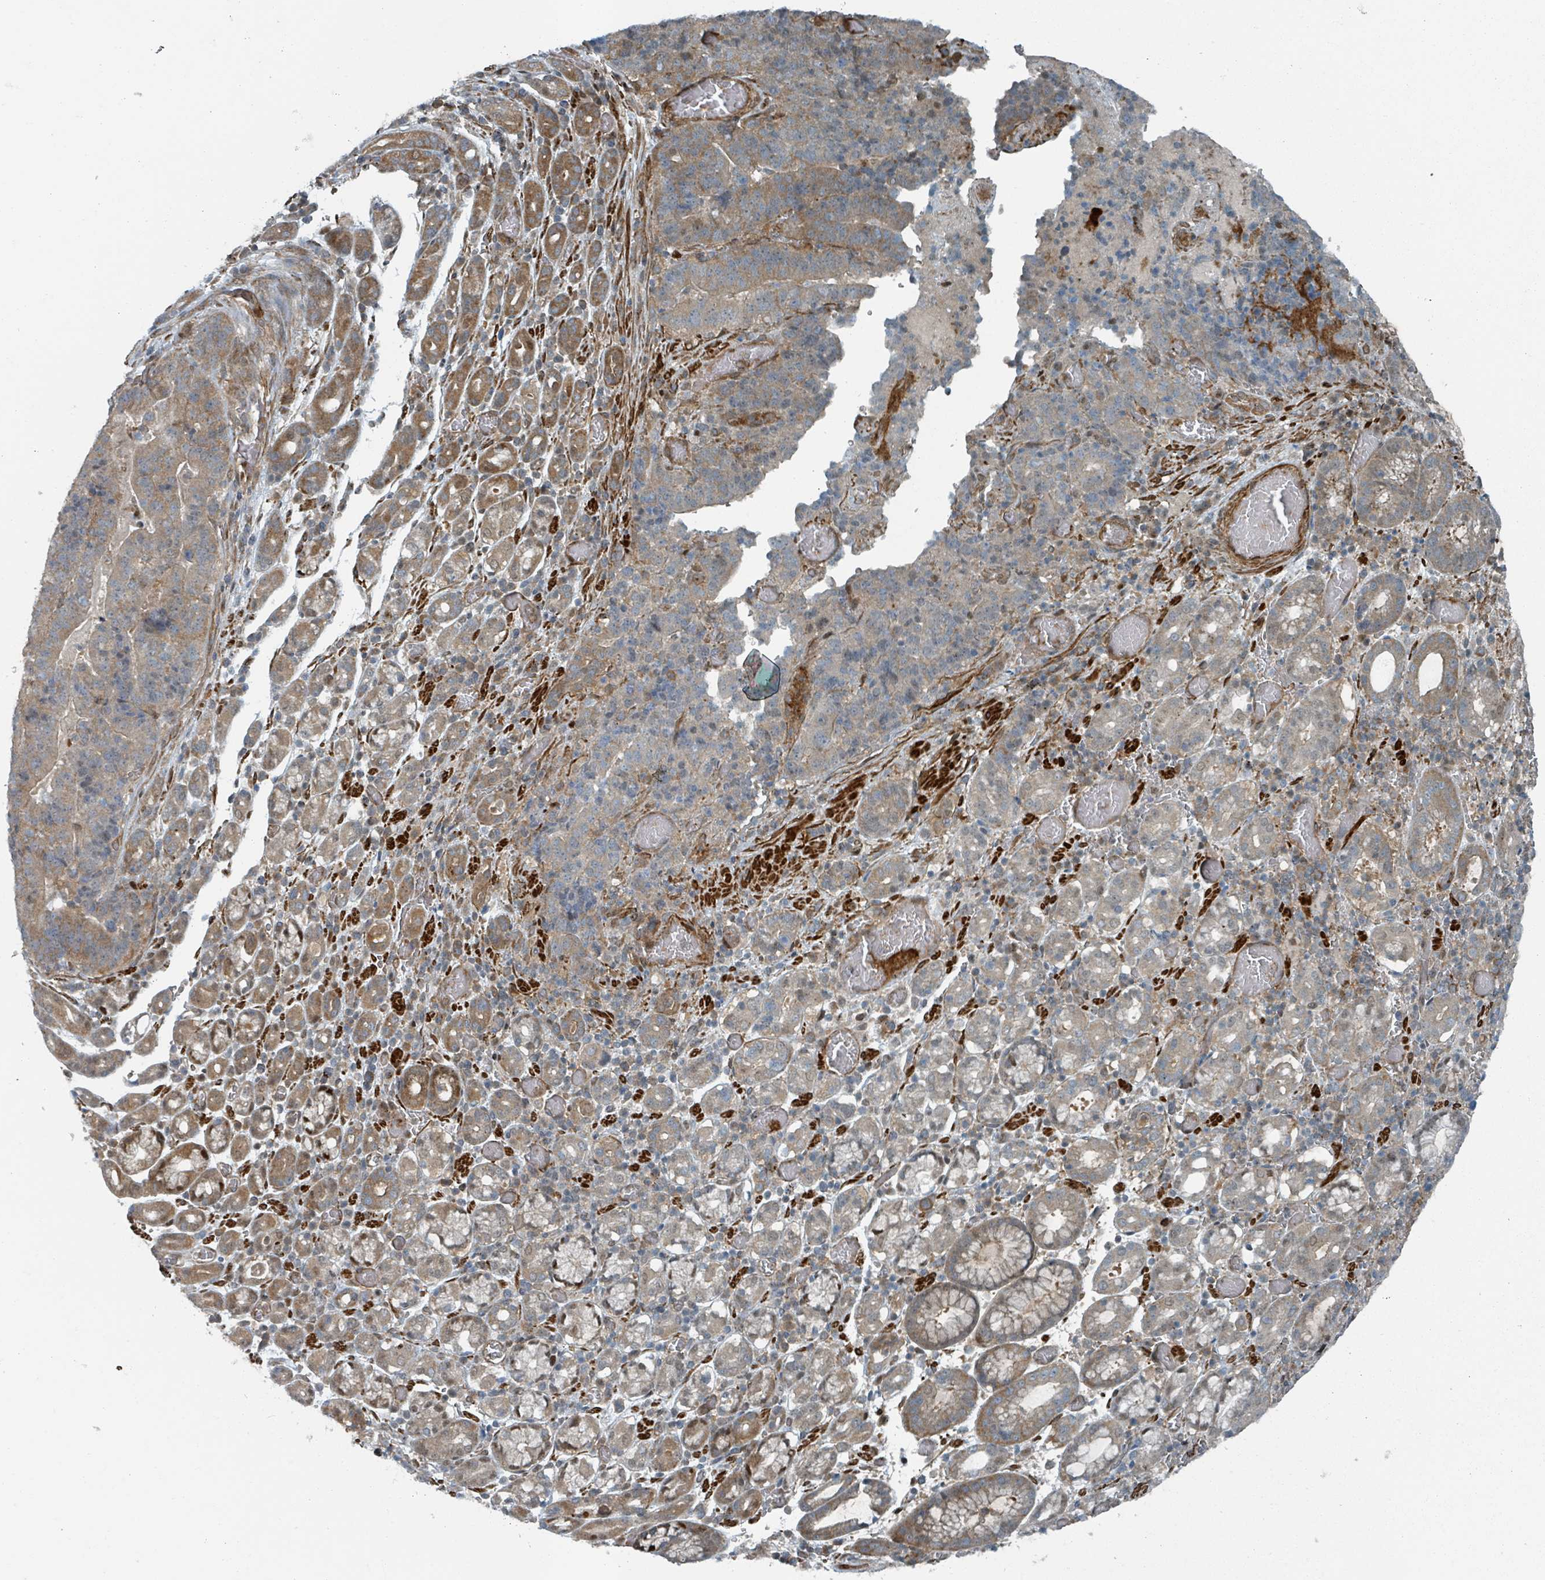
{"staining": {"intensity": "weak", "quantity": "25%-75%", "location": "cytoplasmic/membranous"}, "tissue": "stomach cancer", "cell_type": "Tumor cells", "image_type": "cancer", "snomed": [{"axis": "morphology", "description": "Adenocarcinoma, NOS"}, {"axis": "topography", "description": "Stomach"}], "caption": "A brown stain shows weak cytoplasmic/membranous positivity of a protein in human stomach adenocarcinoma tumor cells.", "gene": "RHPN2", "patient": {"sex": "male", "age": 48}}